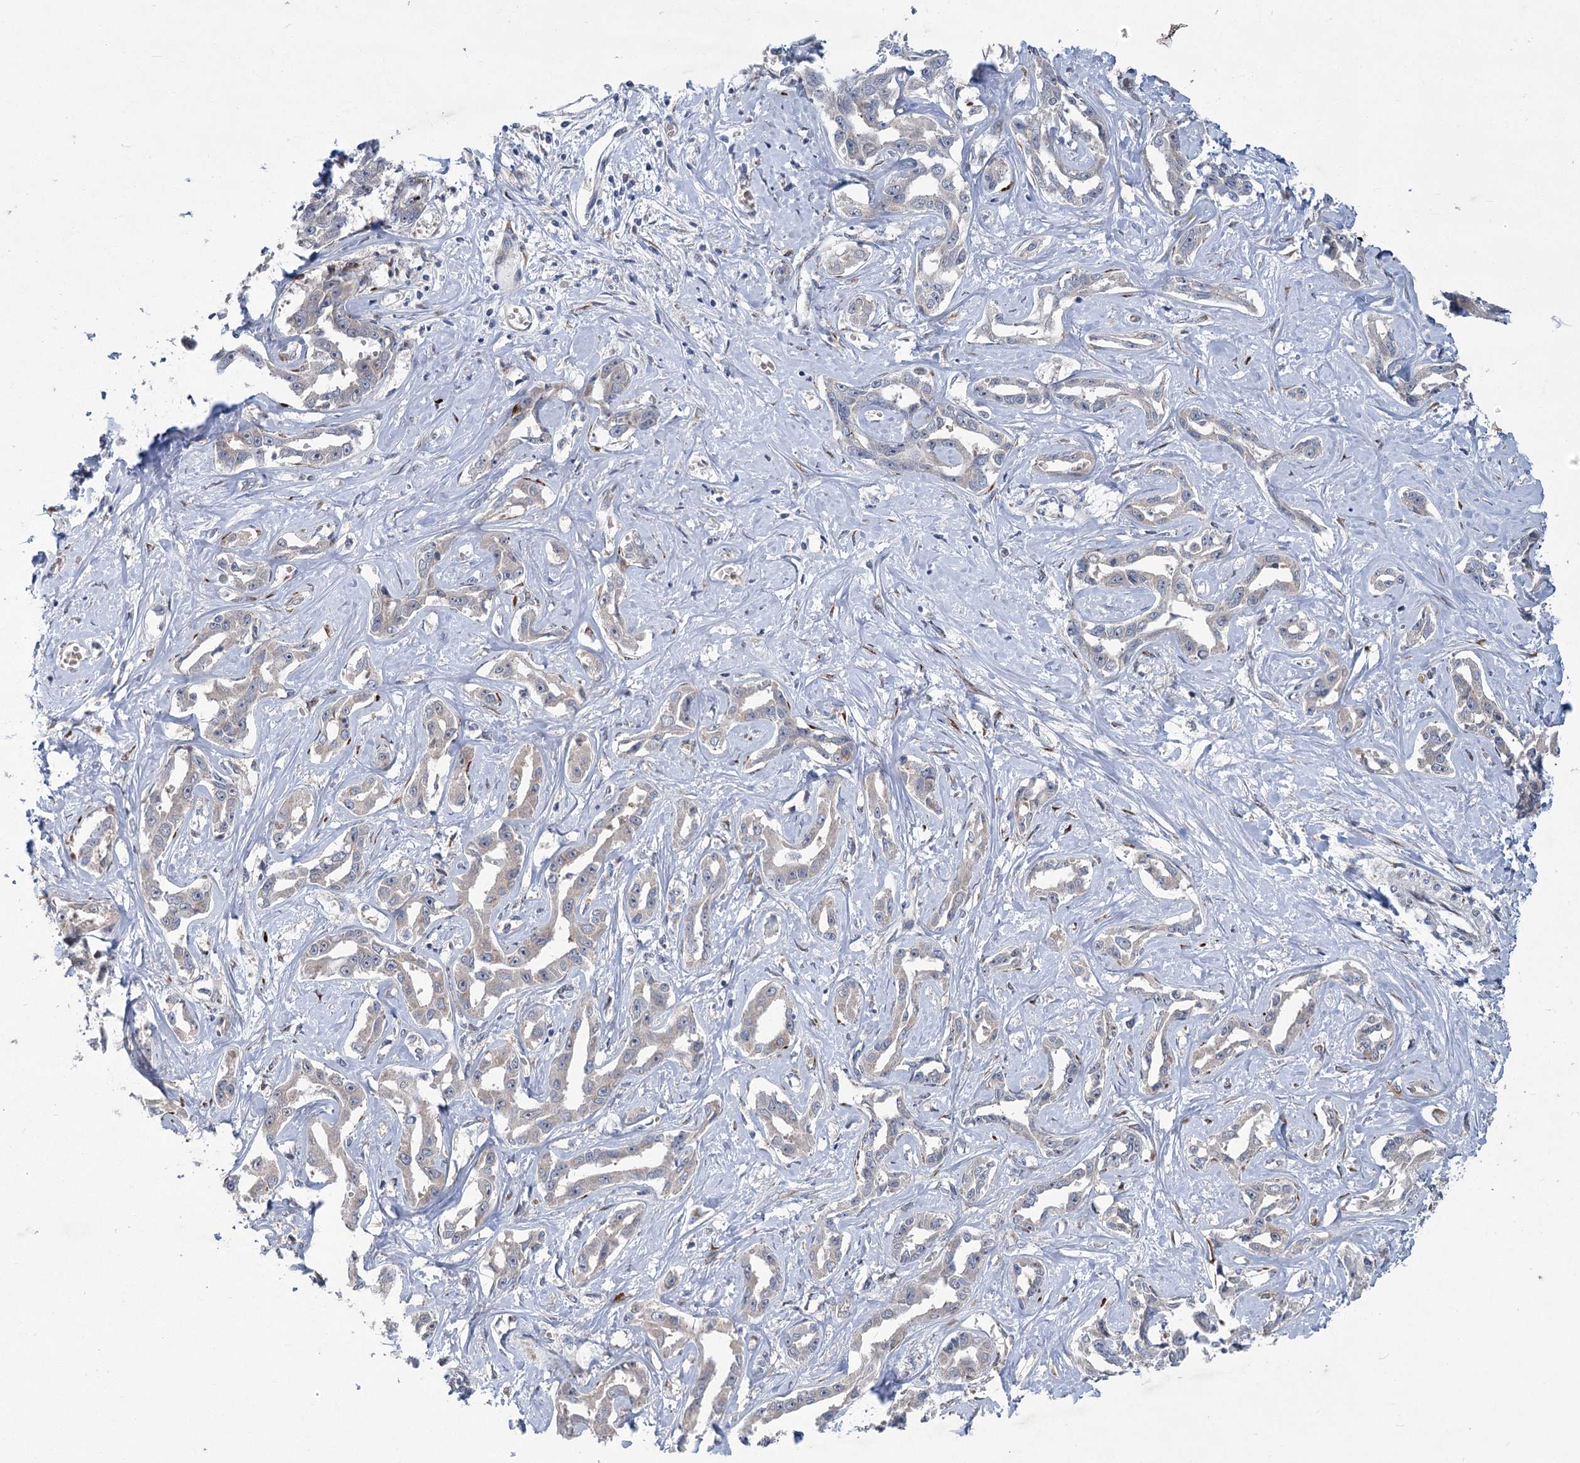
{"staining": {"intensity": "negative", "quantity": "none", "location": "none"}, "tissue": "liver cancer", "cell_type": "Tumor cells", "image_type": "cancer", "snomed": [{"axis": "morphology", "description": "Cholangiocarcinoma"}, {"axis": "topography", "description": "Liver"}], "caption": "An immunohistochemistry (IHC) photomicrograph of liver cholangiocarcinoma is shown. There is no staining in tumor cells of liver cholangiocarcinoma.", "gene": "GCNT4", "patient": {"sex": "male", "age": 59}}